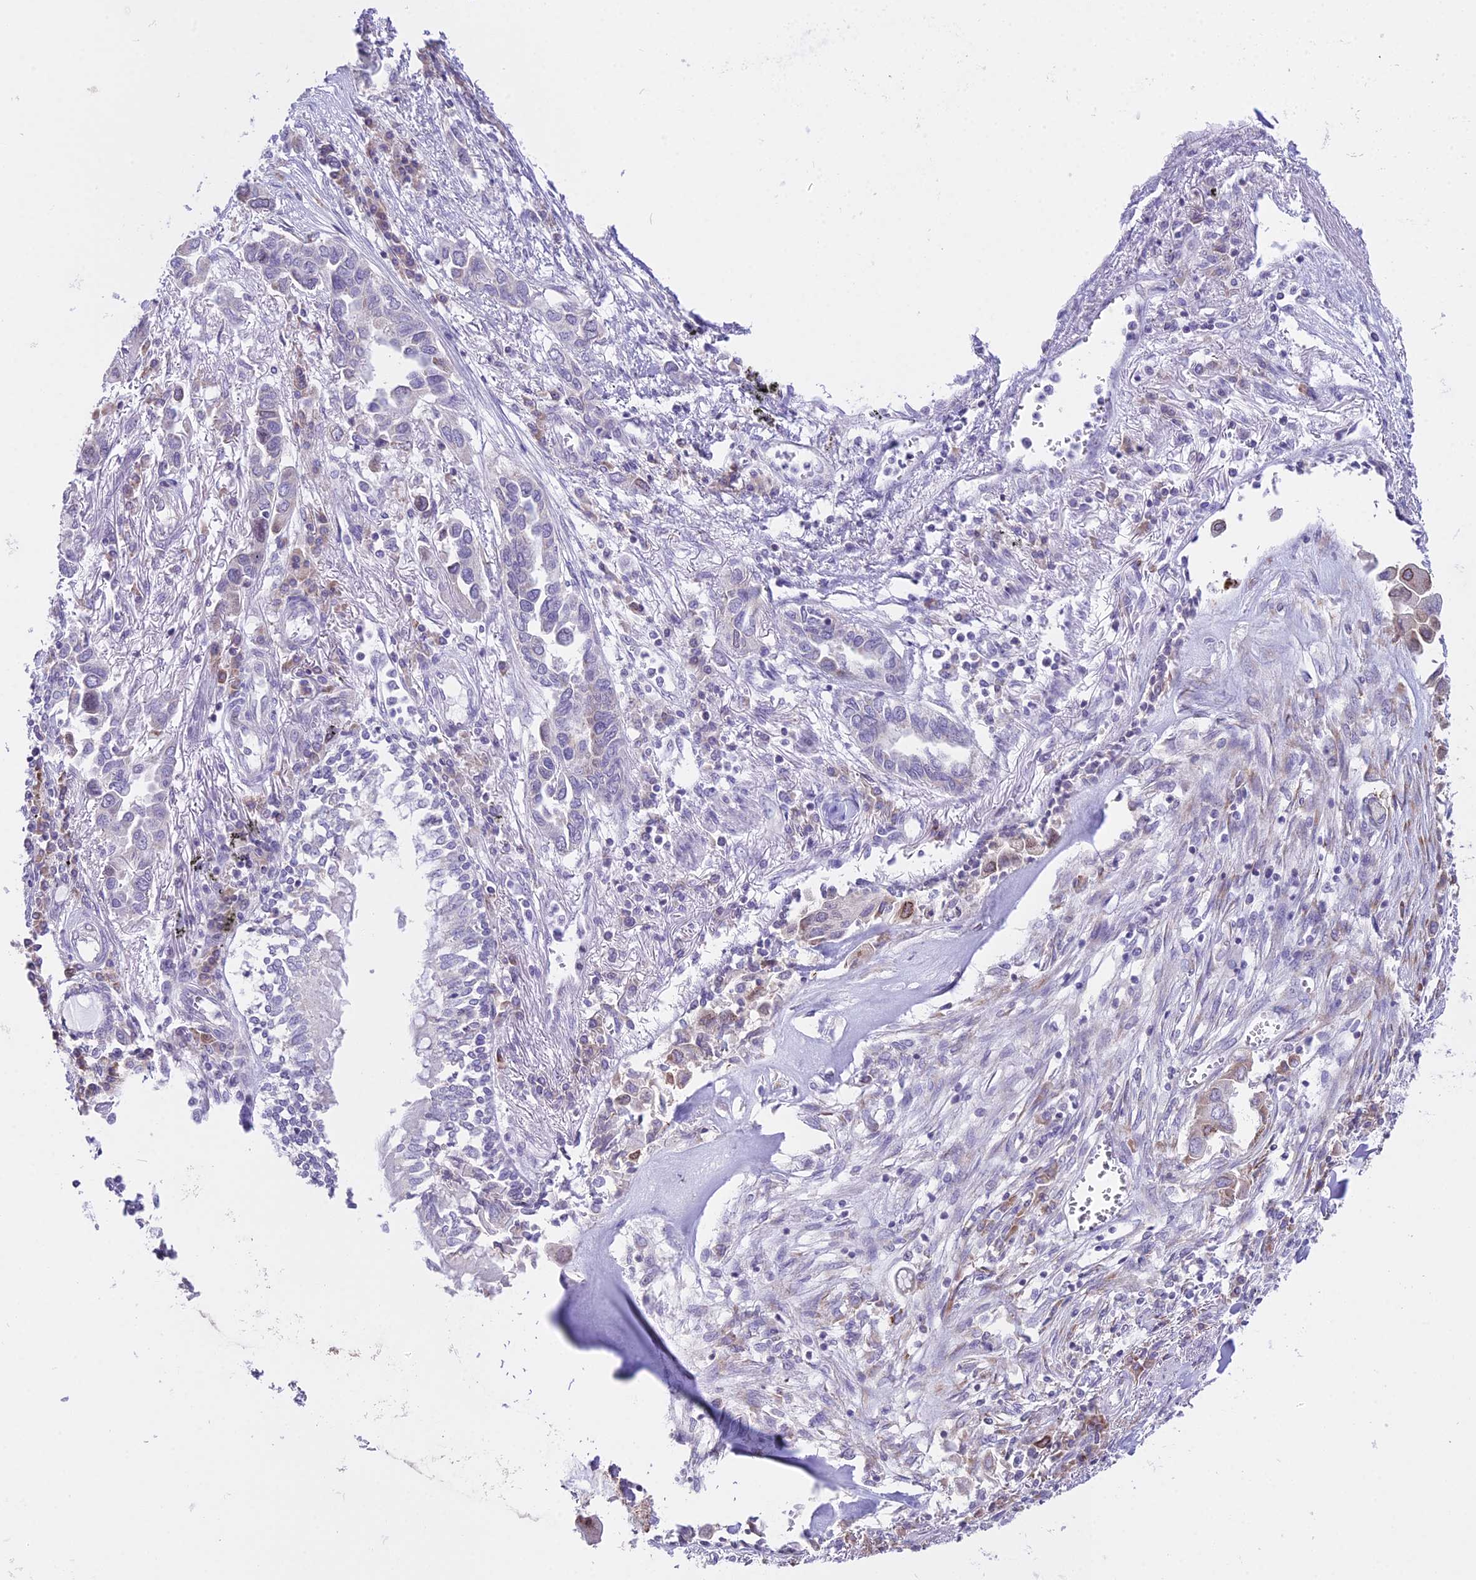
{"staining": {"intensity": "moderate", "quantity": "<25%", "location": "cytoplasmic/membranous"}, "tissue": "lung cancer", "cell_type": "Tumor cells", "image_type": "cancer", "snomed": [{"axis": "morphology", "description": "Adenocarcinoma, NOS"}, {"axis": "topography", "description": "Lung"}], "caption": "An IHC histopathology image of neoplastic tissue is shown. Protein staining in brown highlights moderate cytoplasmic/membranous positivity in lung cancer (adenocarcinoma) within tumor cells.", "gene": "RPS26", "patient": {"sex": "female", "age": 76}}